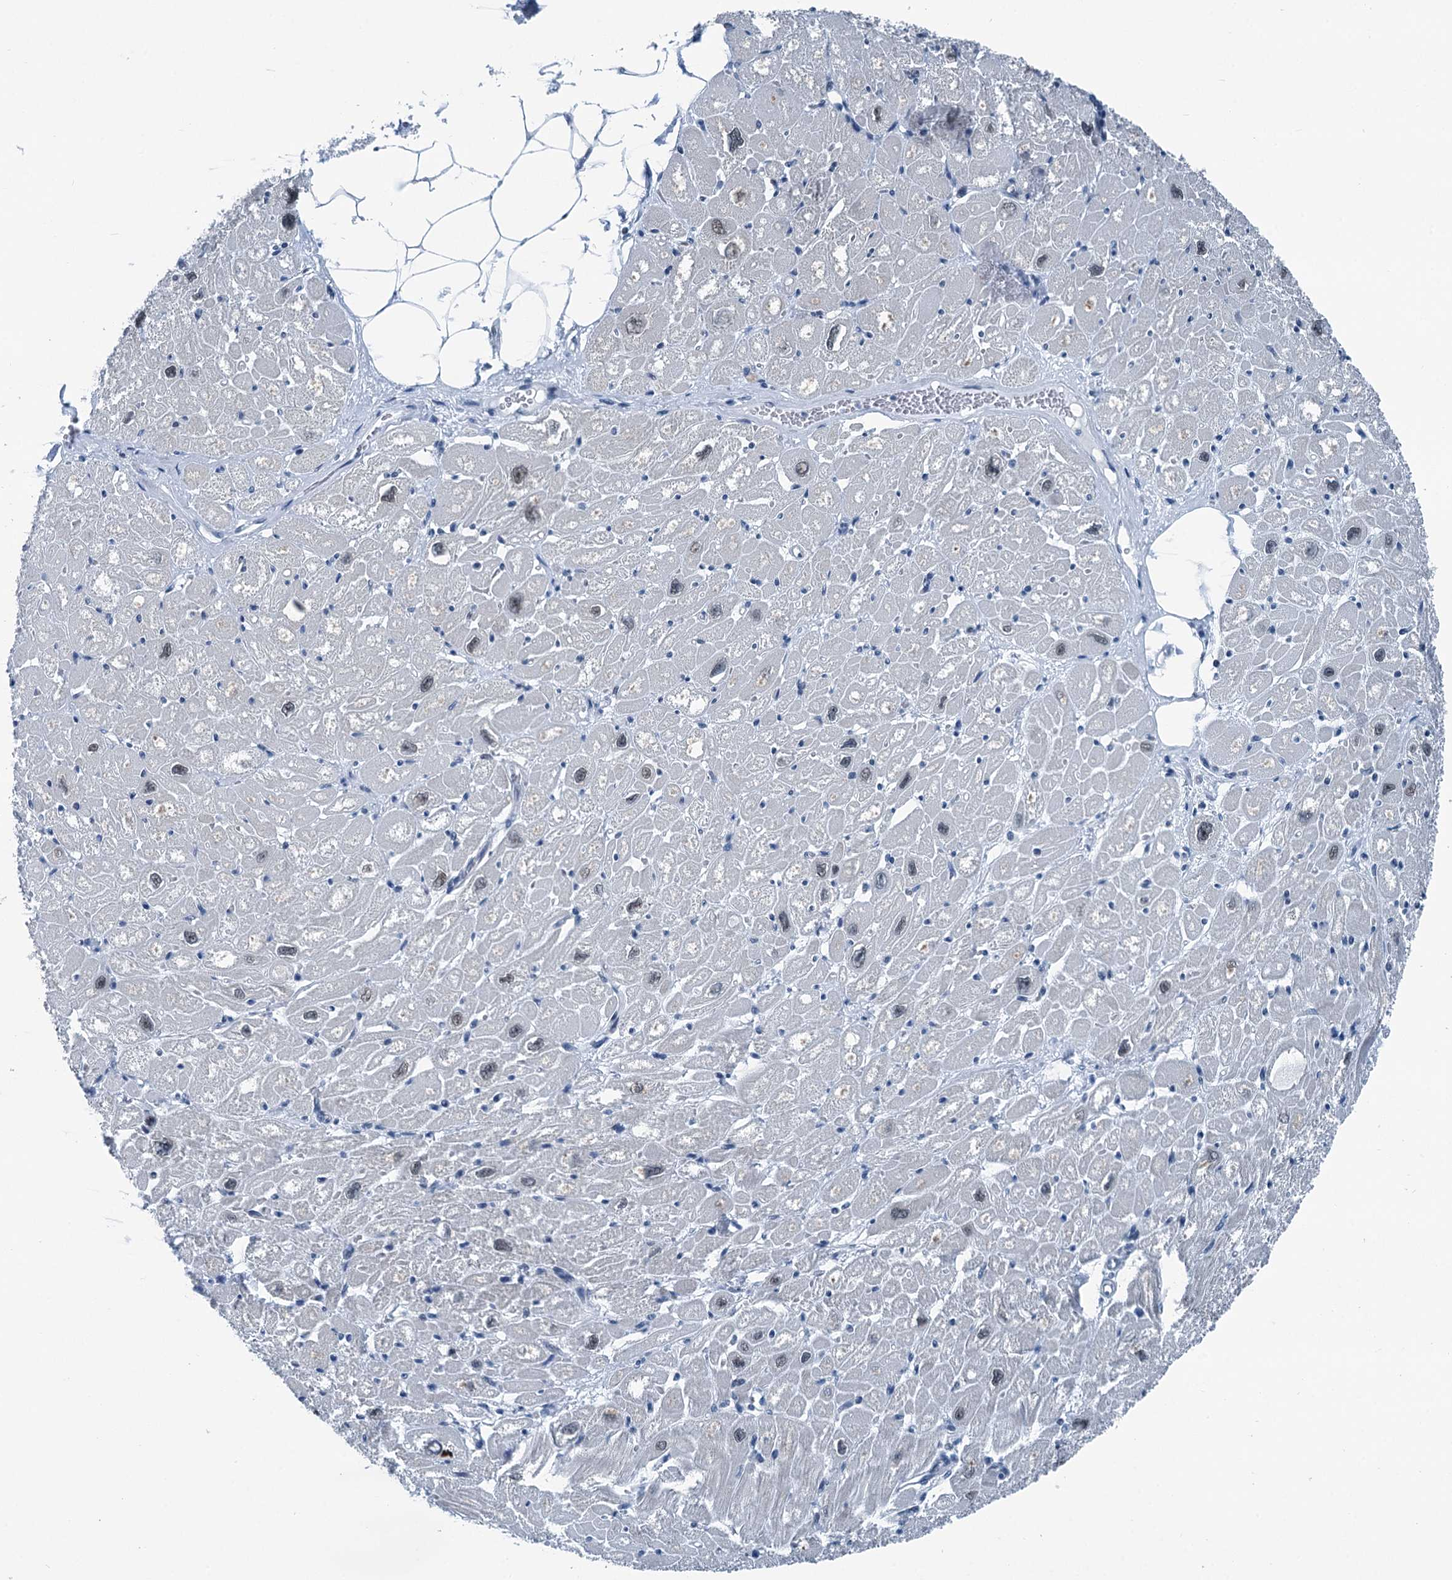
{"staining": {"intensity": "negative", "quantity": "none", "location": "none"}, "tissue": "heart muscle", "cell_type": "Cardiomyocytes", "image_type": "normal", "snomed": [{"axis": "morphology", "description": "Normal tissue, NOS"}, {"axis": "topography", "description": "Heart"}], "caption": "Protein analysis of unremarkable heart muscle displays no significant expression in cardiomyocytes.", "gene": "TRPT1", "patient": {"sex": "male", "age": 50}}